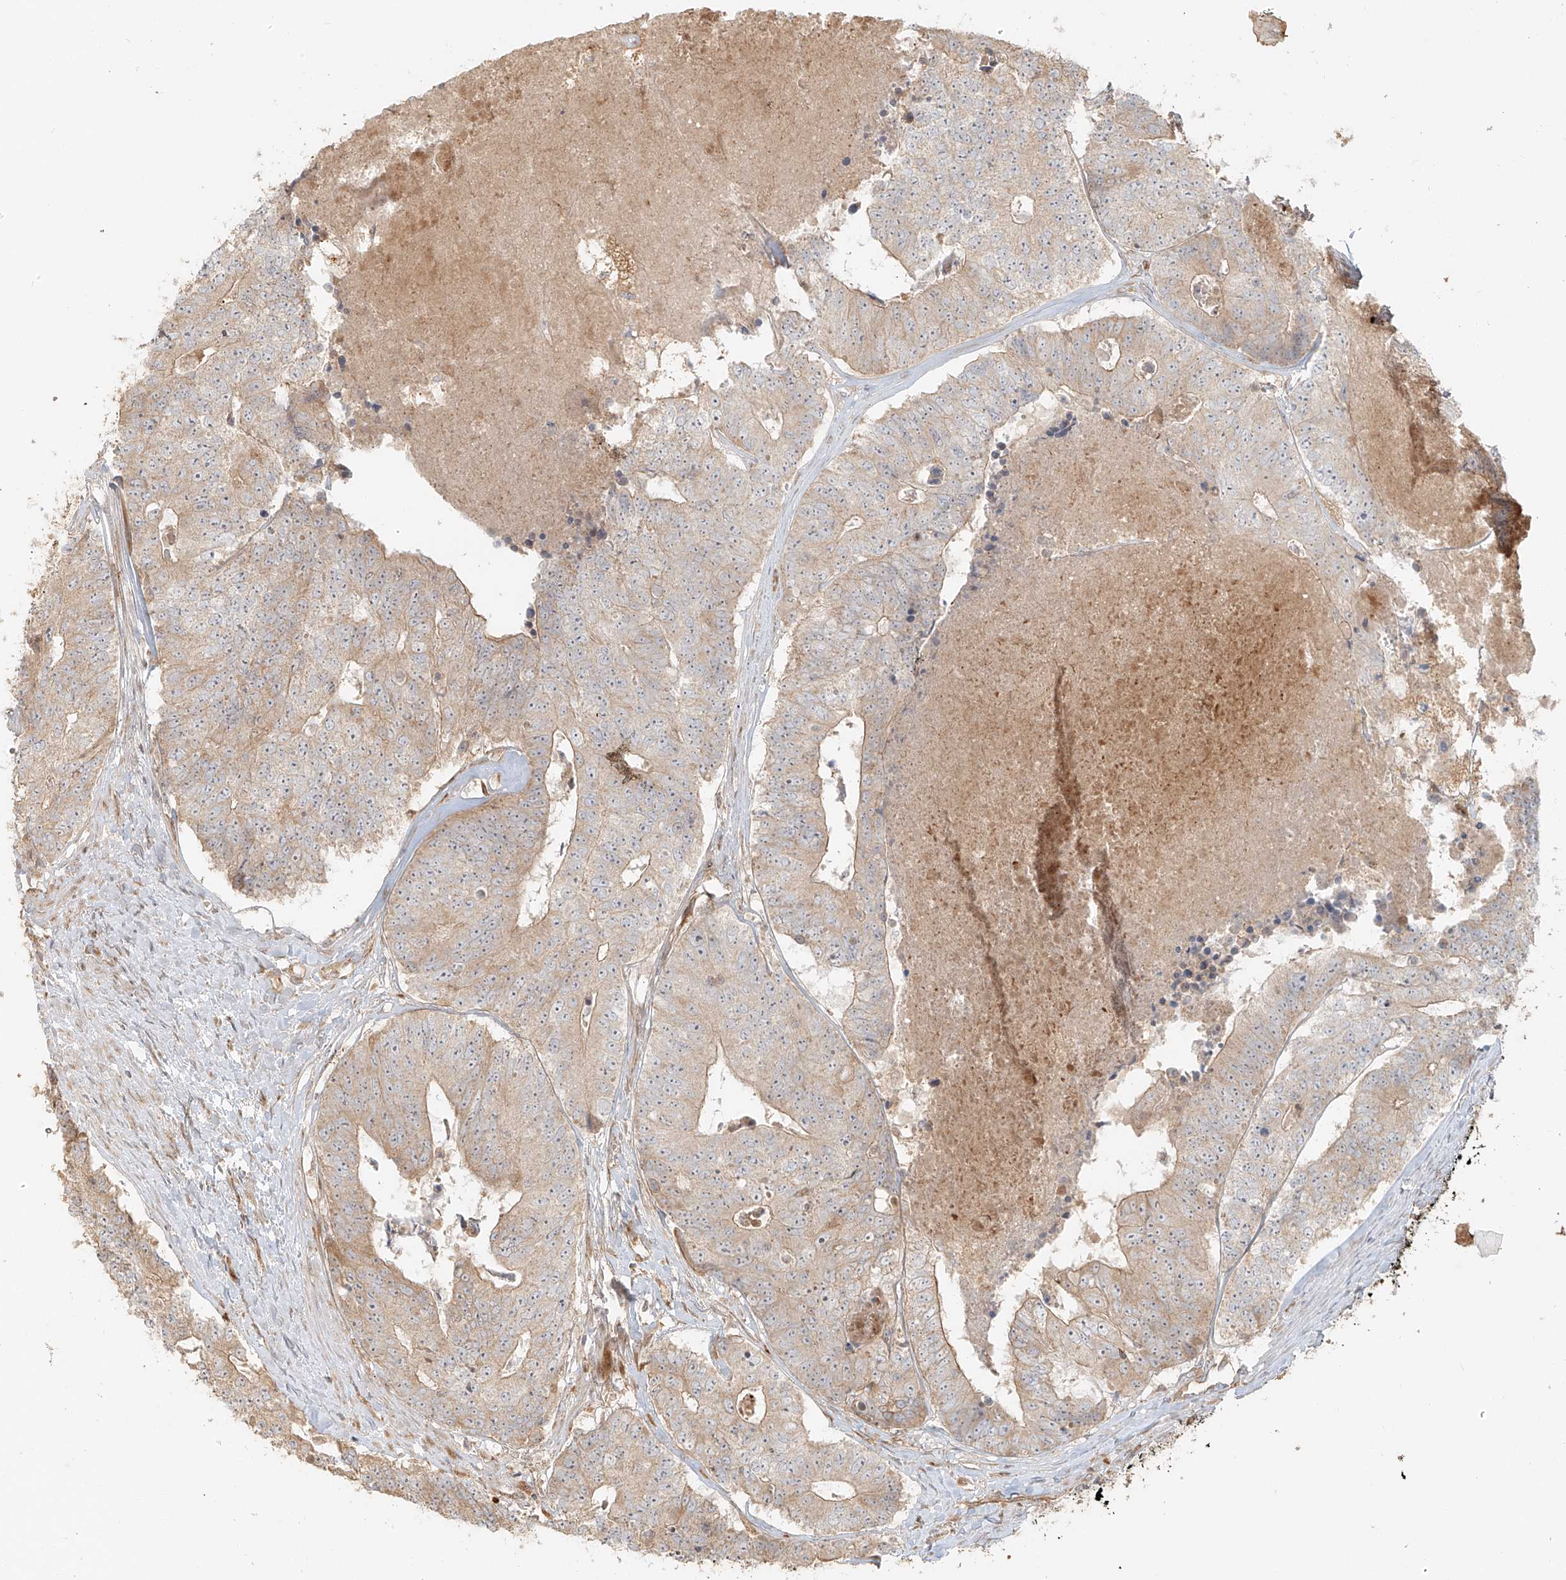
{"staining": {"intensity": "weak", "quantity": "25%-75%", "location": "cytoplasmic/membranous"}, "tissue": "colorectal cancer", "cell_type": "Tumor cells", "image_type": "cancer", "snomed": [{"axis": "morphology", "description": "Adenocarcinoma, NOS"}, {"axis": "topography", "description": "Colon"}], "caption": "Immunohistochemical staining of human colorectal adenocarcinoma exhibits weak cytoplasmic/membranous protein positivity in approximately 25%-75% of tumor cells. The protein of interest is shown in brown color, while the nuclei are stained blue.", "gene": "MIPEP", "patient": {"sex": "female", "age": 67}}